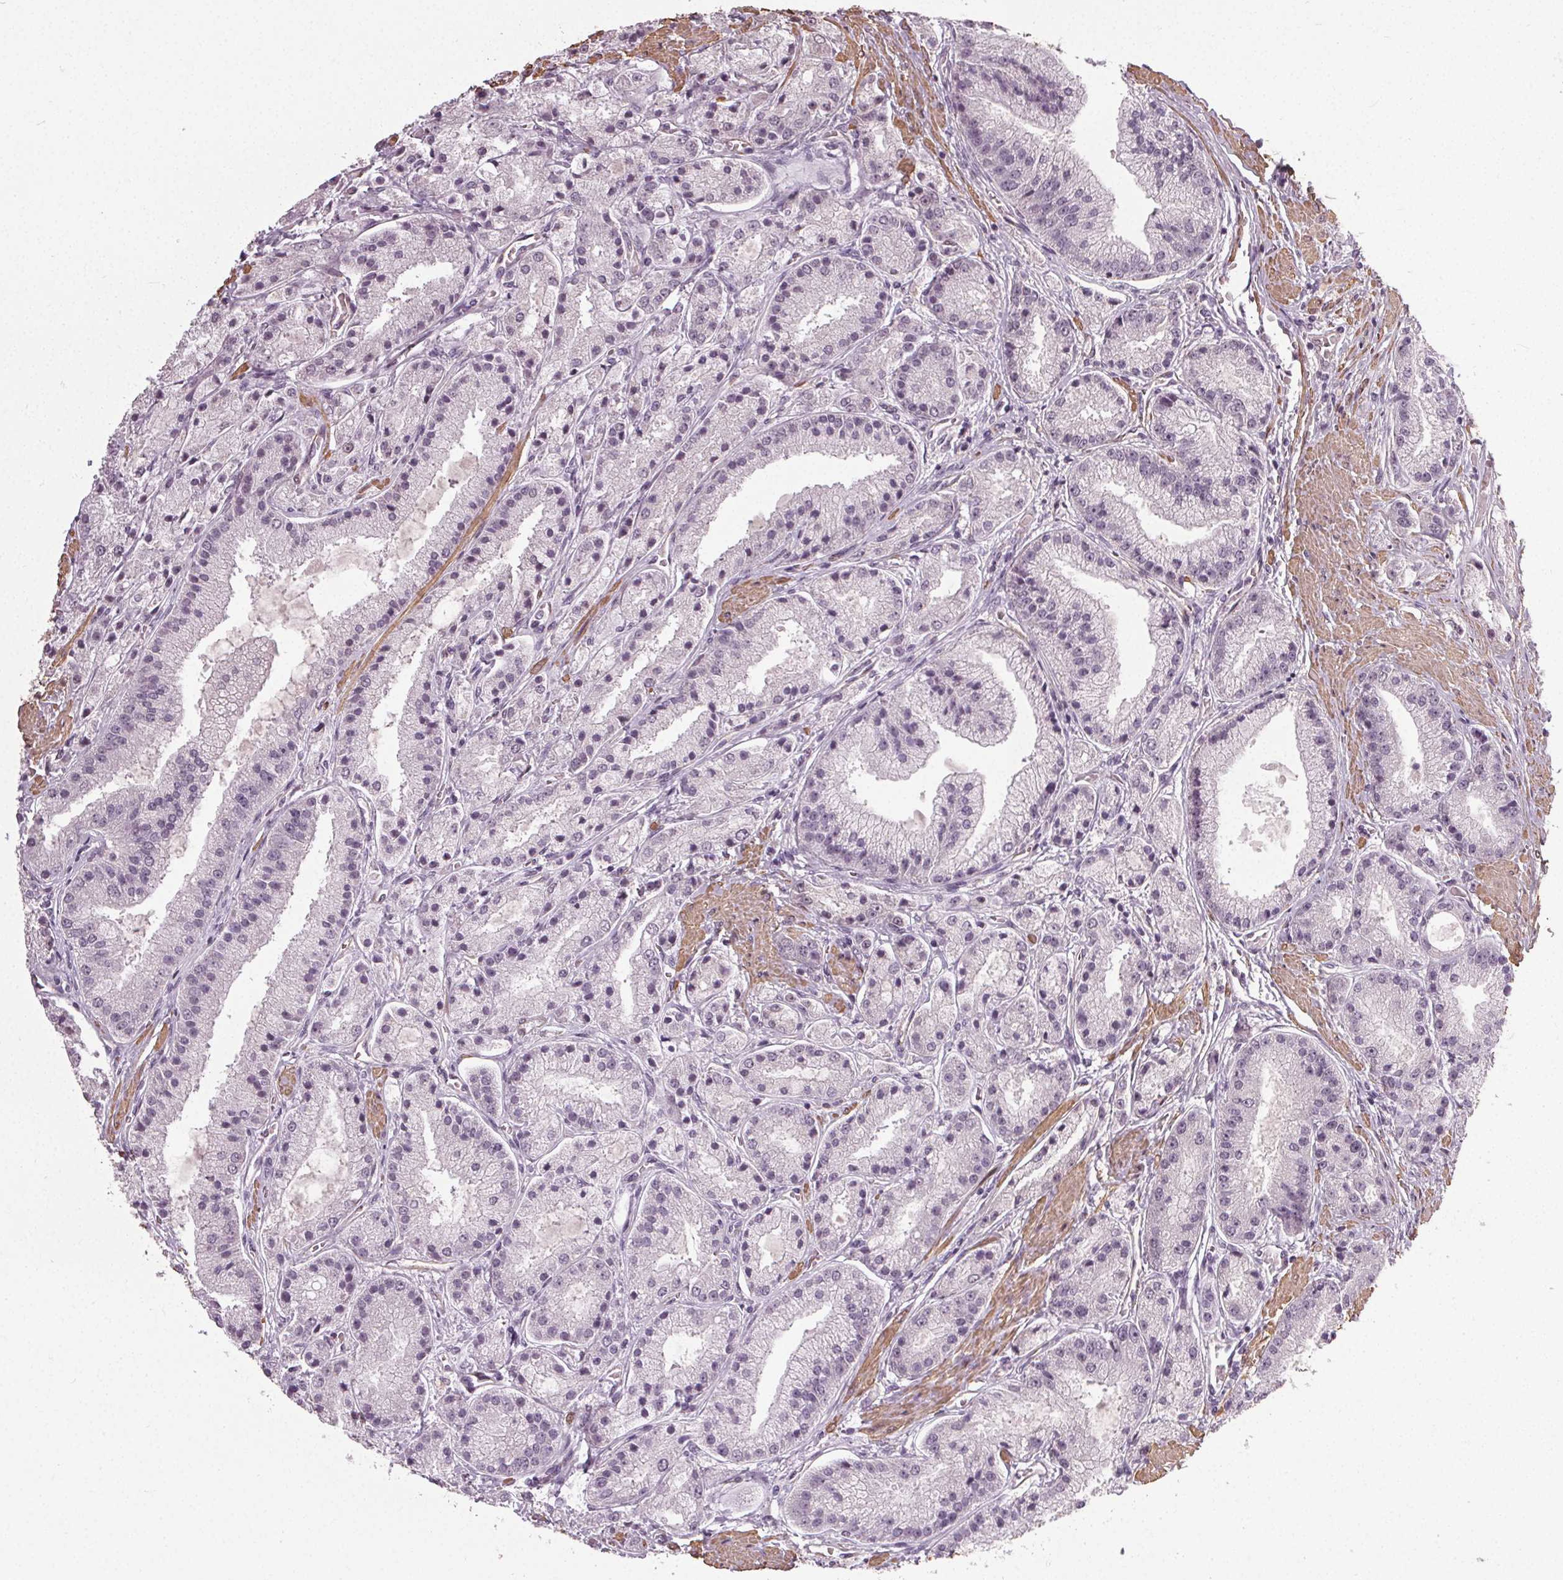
{"staining": {"intensity": "negative", "quantity": "none", "location": "none"}, "tissue": "prostate cancer", "cell_type": "Tumor cells", "image_type": "cancer", "snomed": [{"axis": "morphology", "description": "Adenocarcinoma, High grade"}, {"axis": "topography", "description": "Prostate"}], "caption": "Human prostate adenocarcinoma (high-grade) stained for a protein using immunohistochemistry shows no positivity in tumor cells.", "gene": "PKP1", "patient": {"sex": "male", "age": 67}}